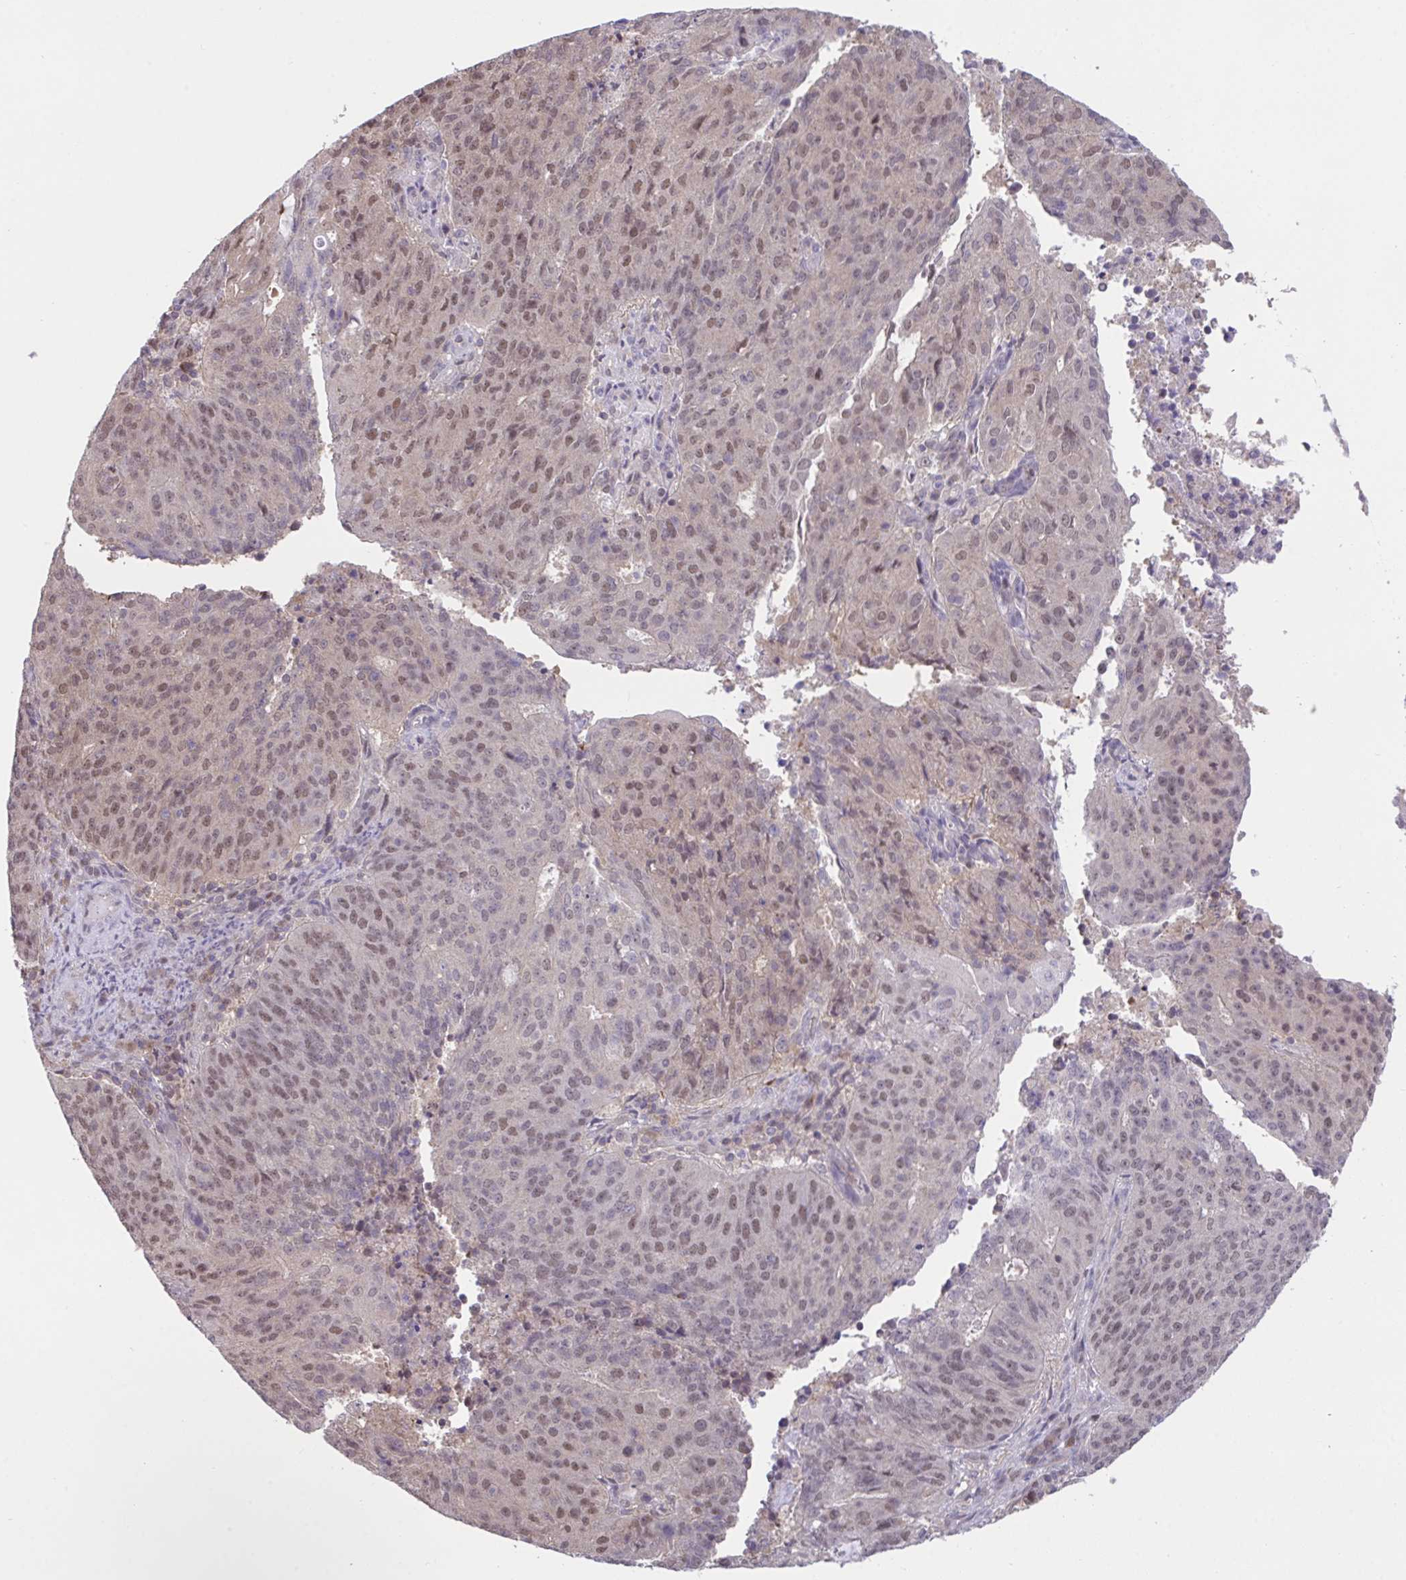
{"staining": {"intensity": "moderate", "quantity": "25%-75%", "location": "nuclear"}, "tissue": "endometrial cancer", "cell_type": "Tumor cells", "image_type": "cancer", "snomed": [{"axis": "morphology", "description": "Adenocarcinoma, NOS"}, {"axis": "topography", "description": "Endometrium"}], "caption": "Immunohistochemical staining of human endometrial adenocarcinoma exhibits moderate nuclear protein staining in approximately 25%-75% of tumor cells.", "gene": "ZNF444", "patient": {"sex": "female", "age": 82}}